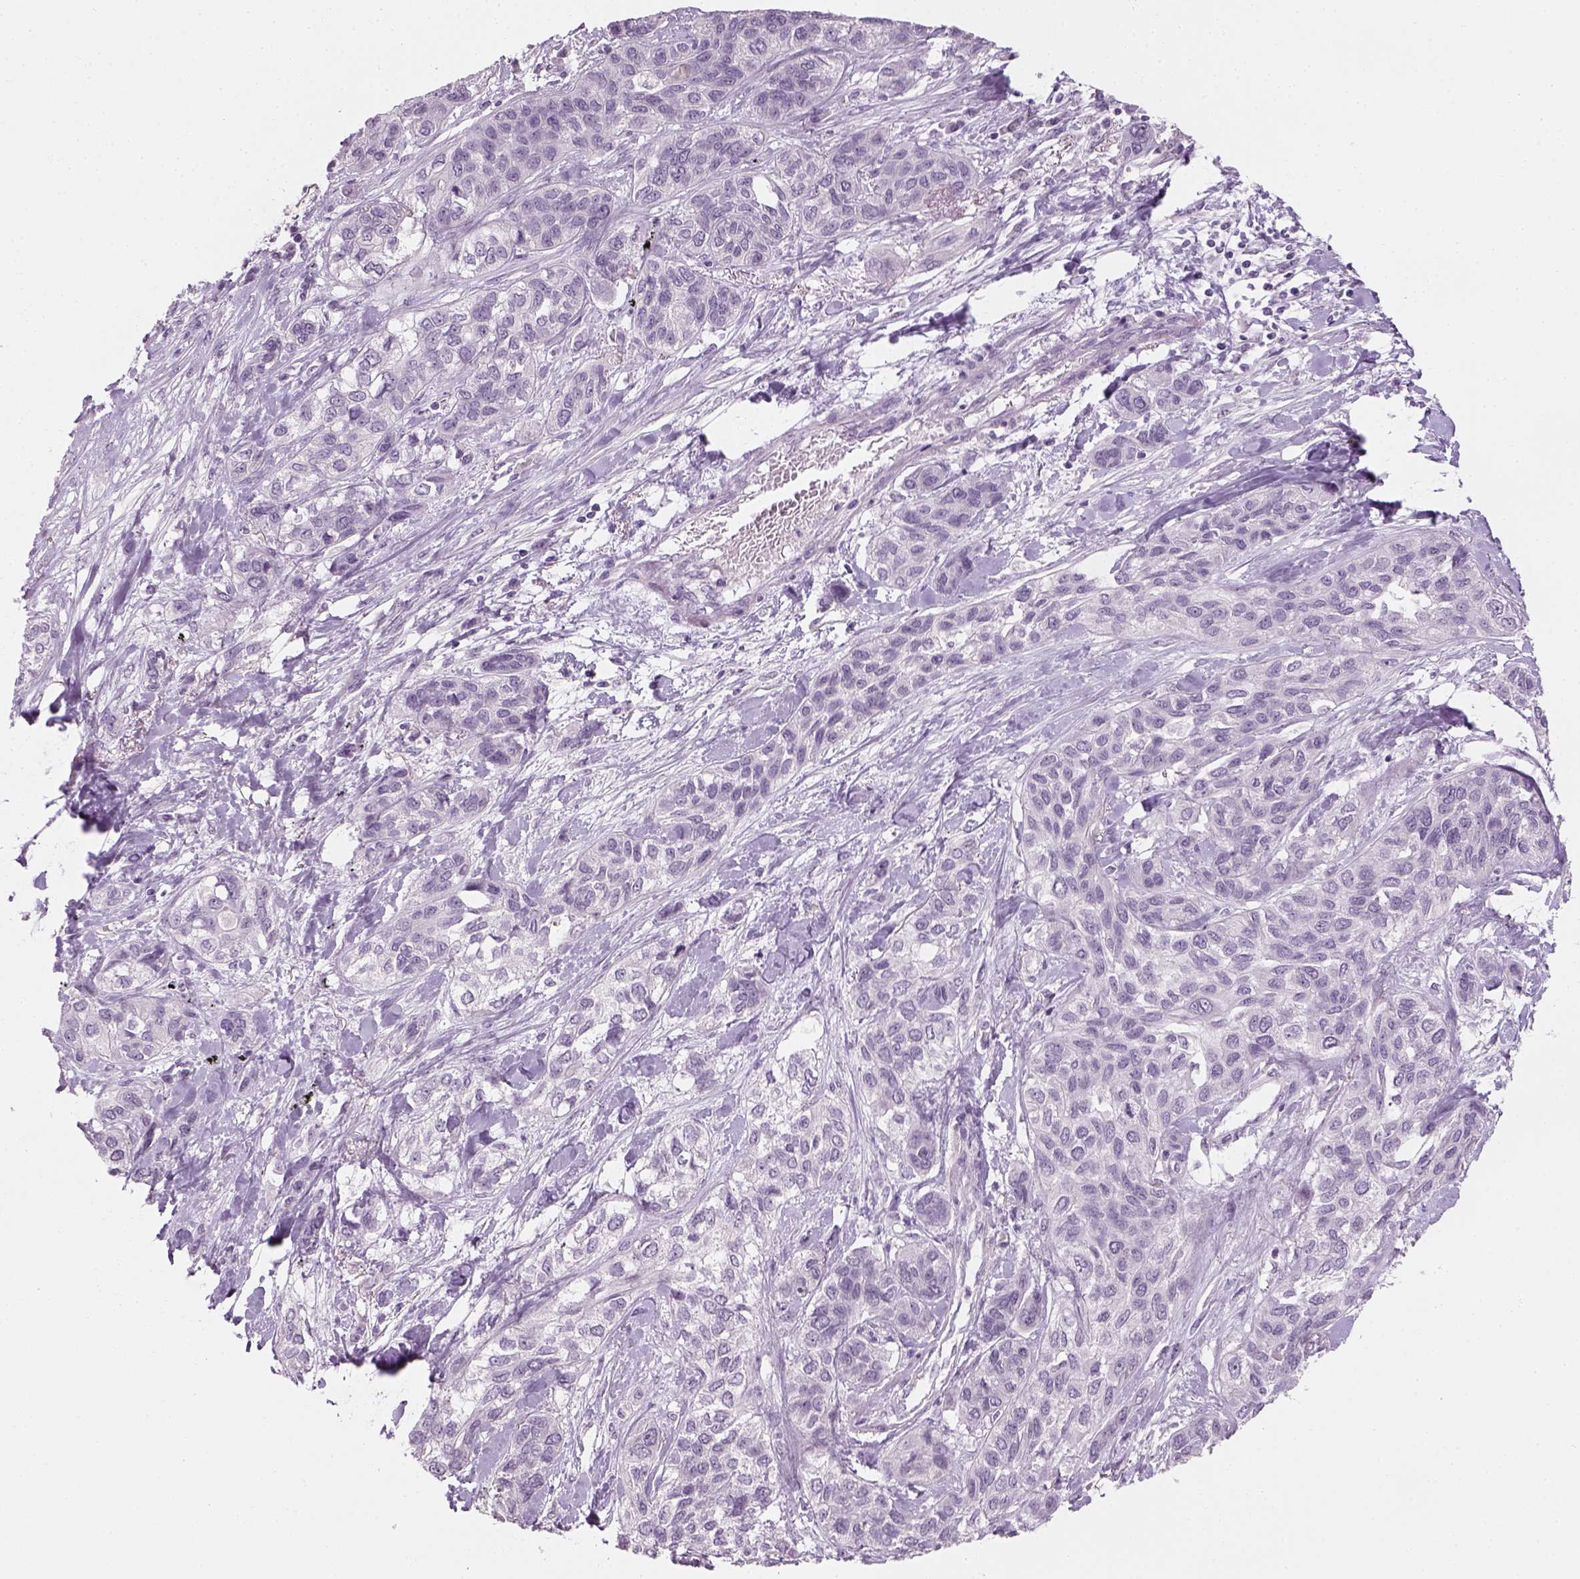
{"staining": {"intensity": "negative", "quantity": "none", "location": "none"}, "tissue": "lung cancer", "cell_type": "Tumor cells", "image_type": "cancer", "snomed": [{"axis": "morphology", "description": "Squamous cell carcinoma, NOS"}, {"axis": "topography", "description": "Lung"}], "caption": "The micrograph shows no staining of tumor cells in lung cancer.", "gene": "TH", "patient": {"sex": "female", "age": 70}}